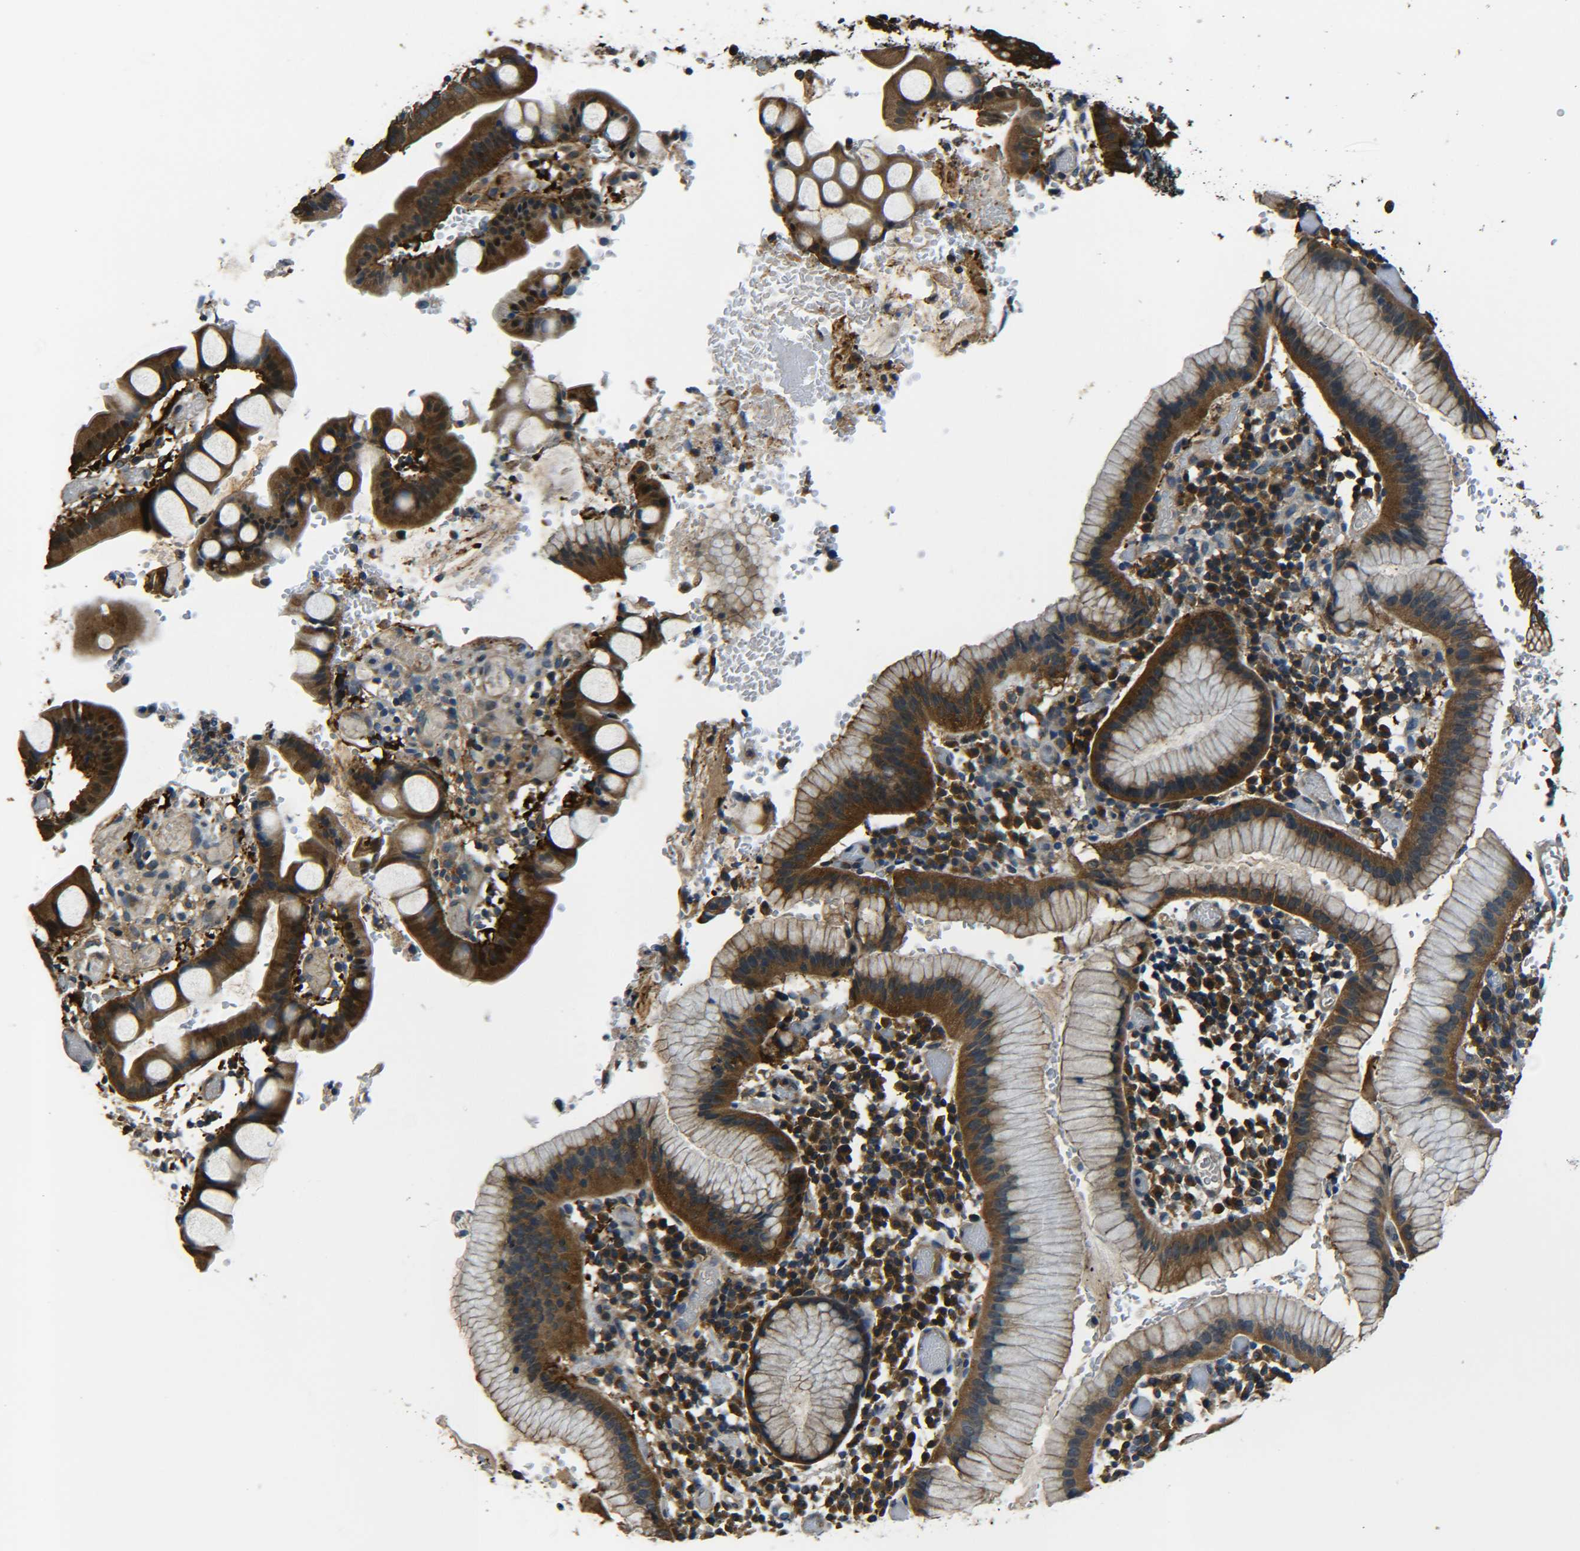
{"staining": {"intensity": "moderate", "quantity": ">75%", "location": "cytoplasmic/membranous"}, "tissue": "stomach cancer", "cell_type": "Tumor cells", "image_type": "cancer", "snomed": [{"axis": "morphology", "description": "Adenocarcinoma, NOS"}, {"axis": "topography", "description": "Stomach"}], "caption": "Human stomach cancer (adenocarcinoma) stained for a protein (brown) displays moderate cytoplasmic/membranous positive staining in about >75% of tumor cells.", "gene": "PREB", "patient": {"sex": "female", "age": 75}}